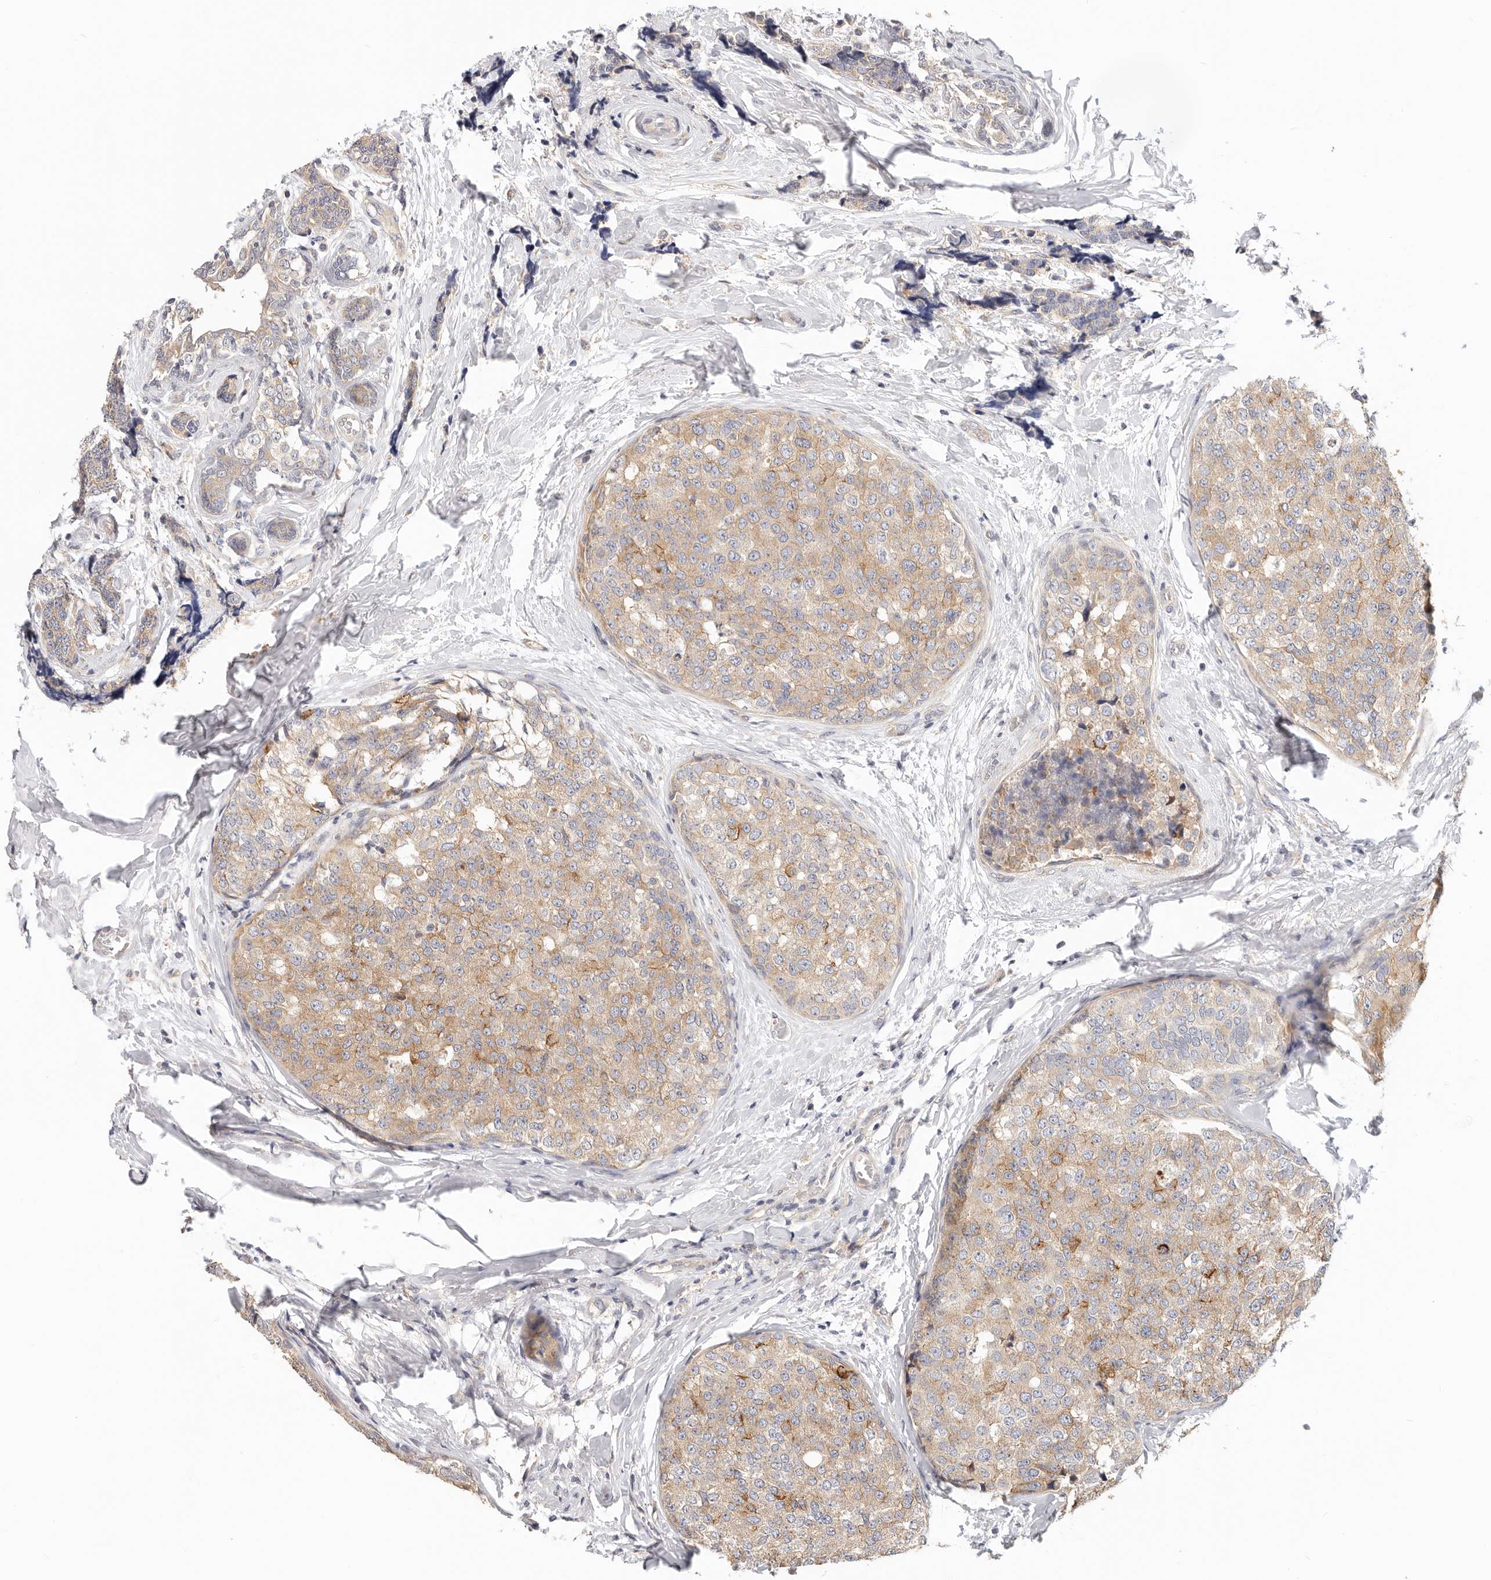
{"staining": {"intensity": "weak", "quantity": ">75%", "location": "cytoplasmic/membranous"}, "tissue": "breast cancer", "cell_type": "Tumor cells", "image_type": "cancer", "snomed": [{"axis": "morphology", "description": "Normal tissue, NOS"}, {"axis": "morphology", "description": "Duct carcinoma"}, {"axis": "topography", "description": "Breast"}], "caption": "DAB immunohistochemical staining of human breast infiltrating ductal carcinoma displays weak cytoplasmic/membranous protein staining in approximately >75% of tumor cells.", "gene": "AFDN", "patient": {"sex": "female", "age": 43}}